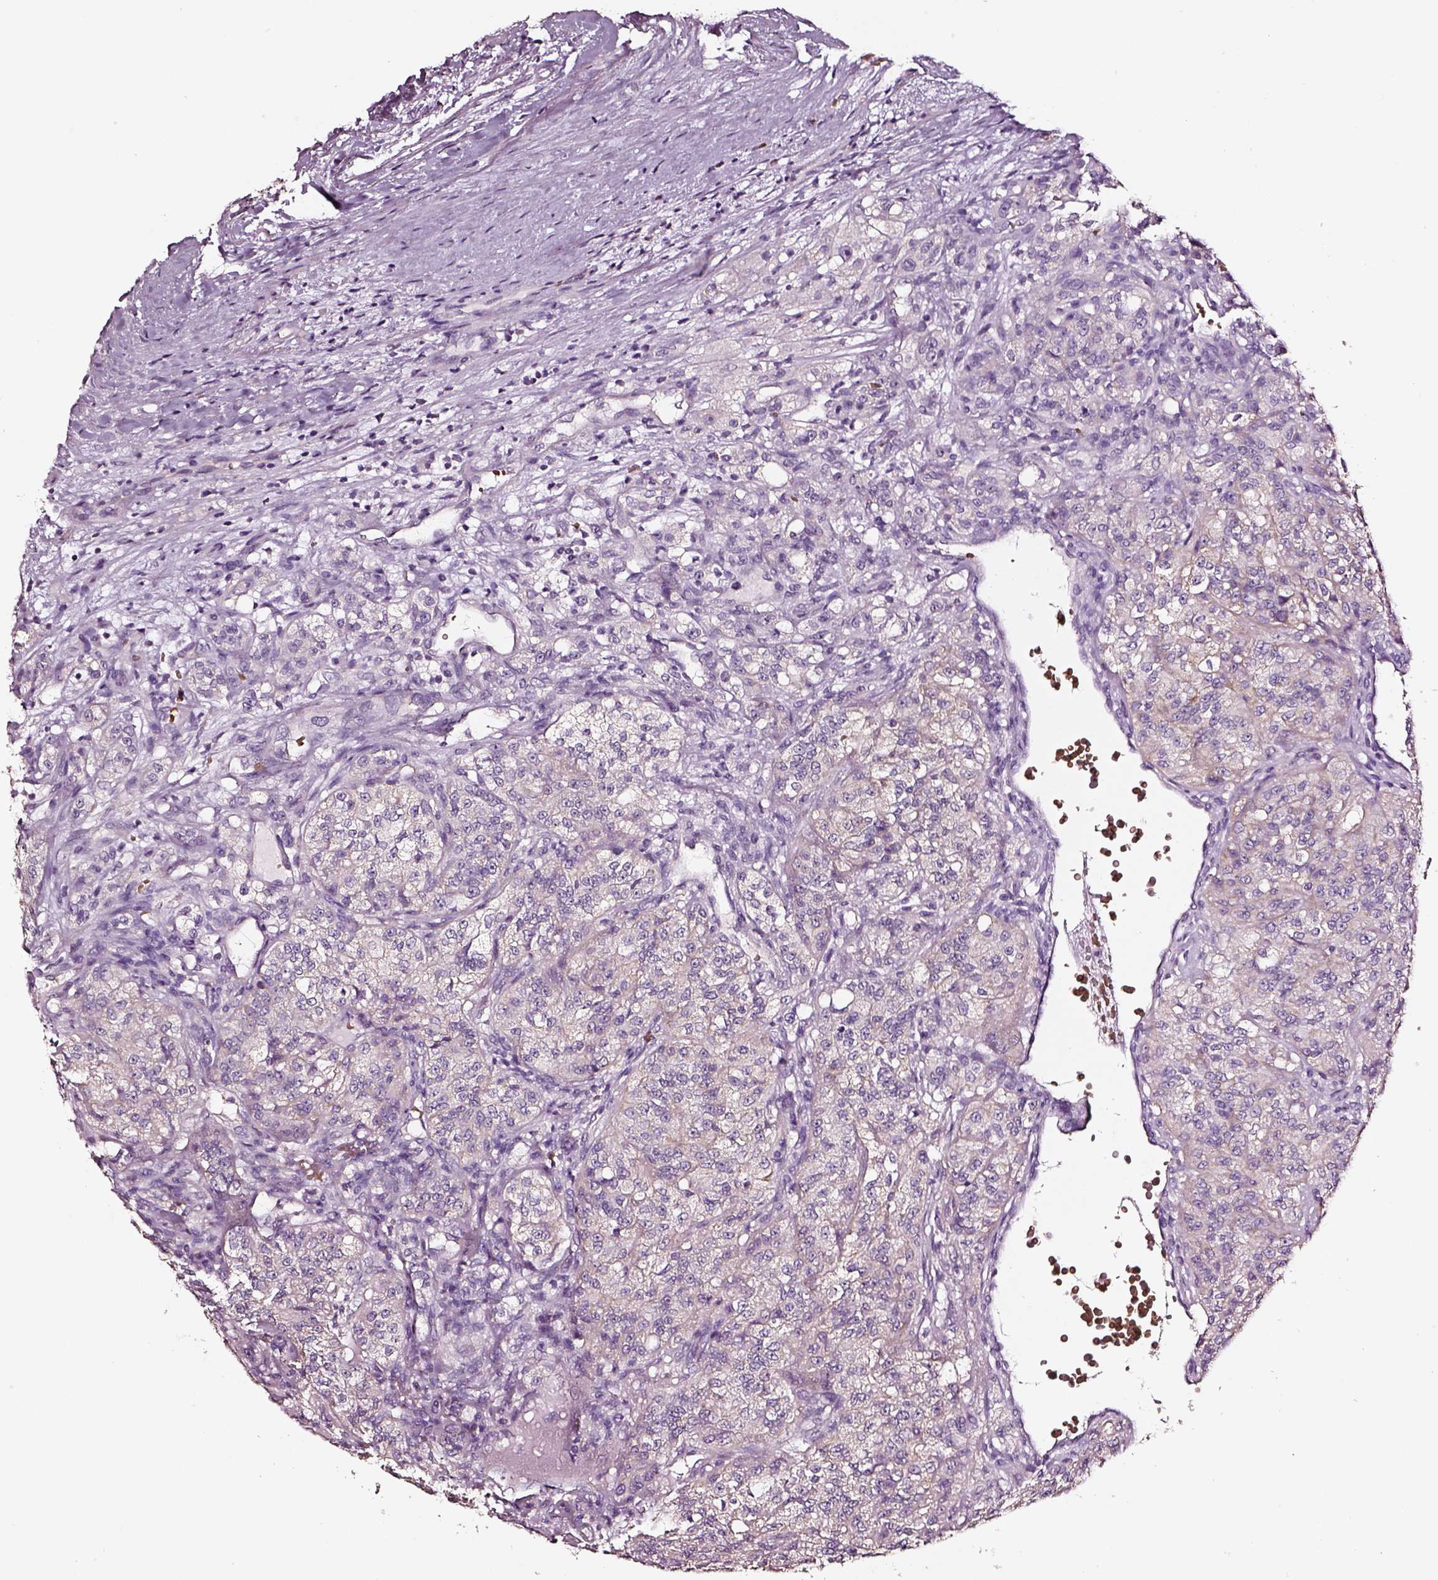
{"staining": {"intensity": "negative", "quantity": "none", "location": "none"}, "tissue": "renal cancer", "cell_type": "Tumor cells", "image_type": "cancer", "snomed": [{"axis": "morphology", "description": "Adenocarcinoma, NOS"}, {"axis": "topography", "description": "Kidney"}], "caption": "High magnification brightfield microscopy of adenocarcinoma (renal) stained with DAB (3,3'-diaminobenzidine) (brown) and counterstained with hematoxylin (blue): tumor cells show no significant positivity. (Brightfield microscopy of DAB immunohistochemistry (IHC) at high magnification).", "gene": "AADAT", "patient": {"sex": "female", "age": 63}}